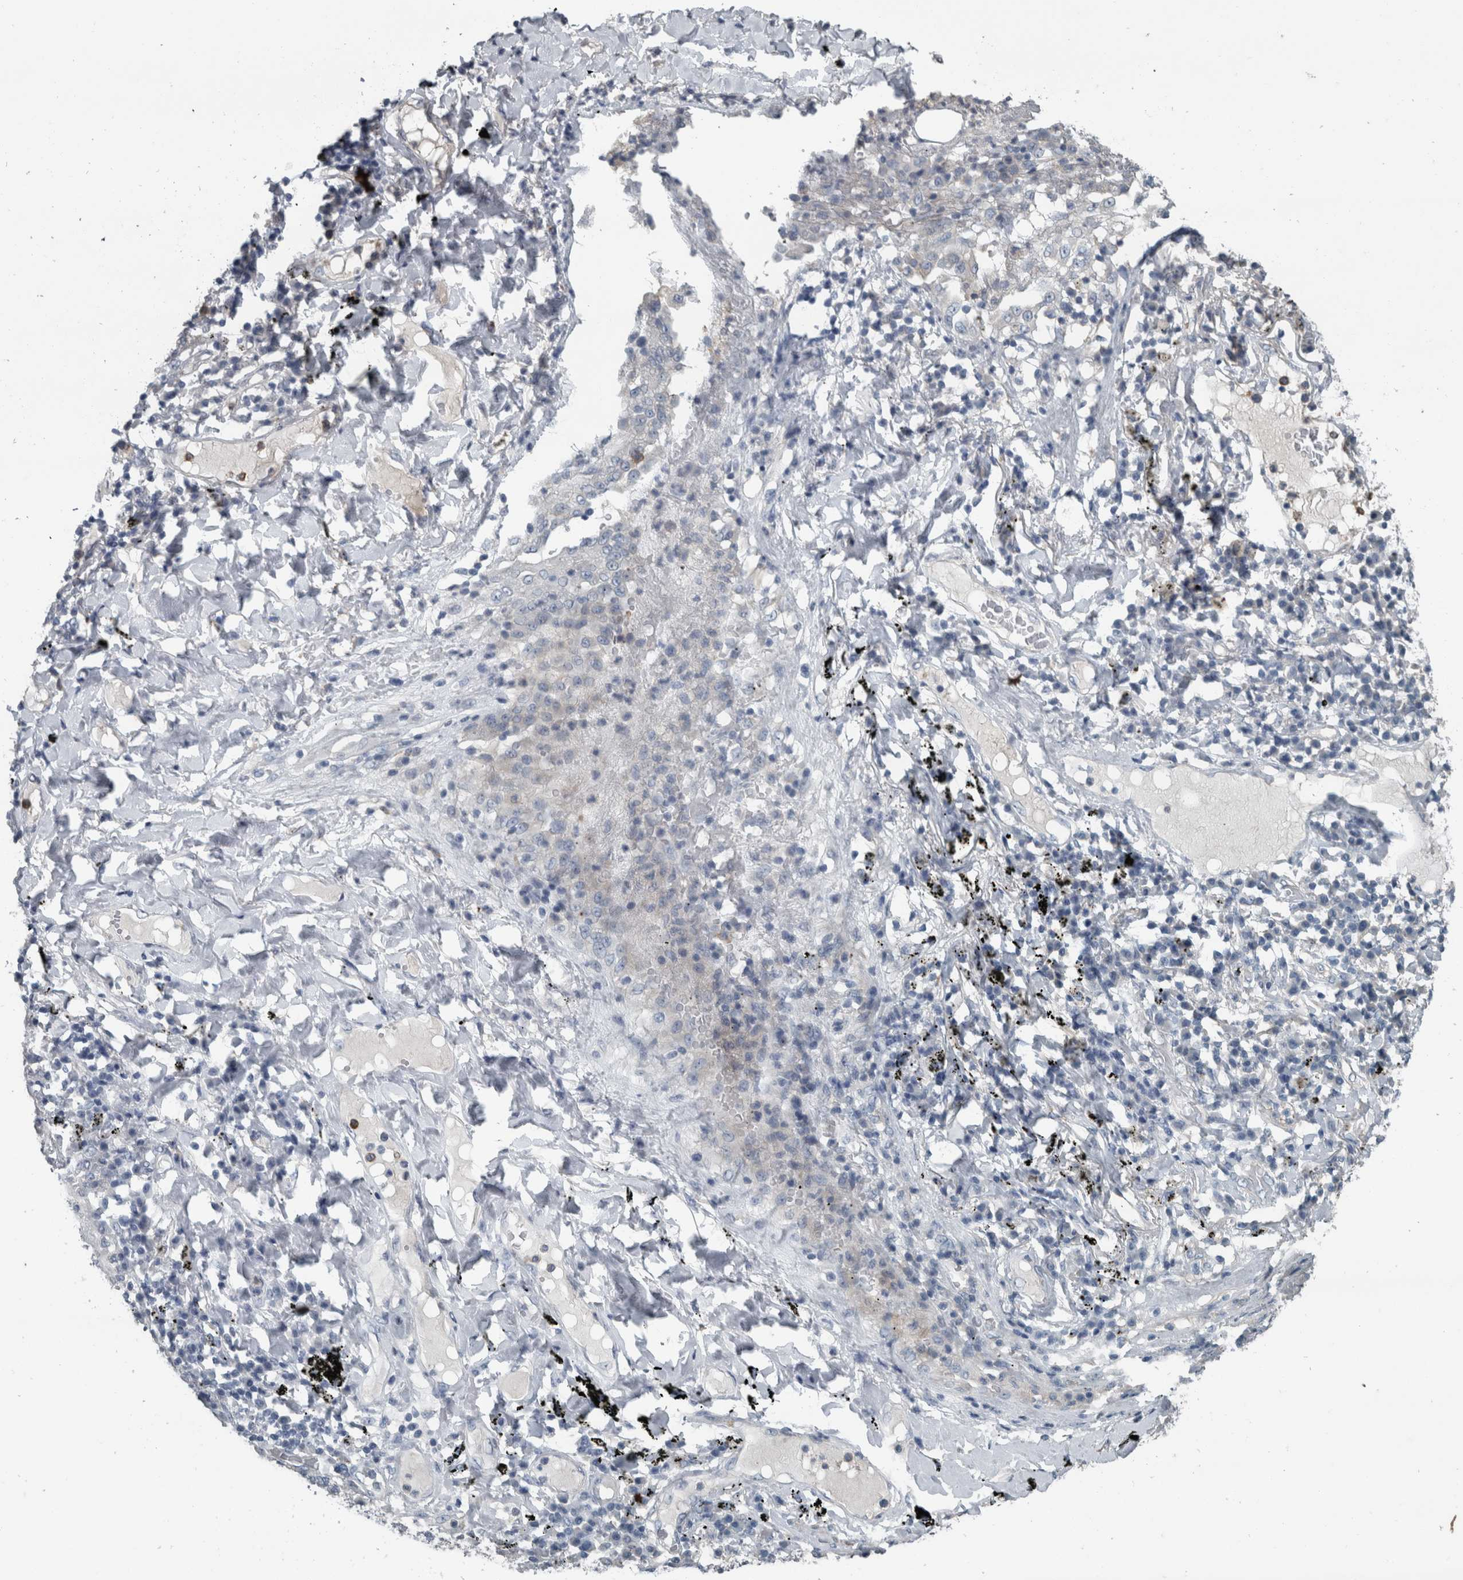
{"staining": {"intensity": "negative", "quantity": "none", "location": "none"}, "tissue": "lung cancer", "cell_type": "Tumor cells", "image_type": "cancer", "snomed": [{"axis": "morphology", "description": "Adenocarcinoma, NOS"}, {"axis": "topography", "description": "Lung"}], "caption": "DAB (3,3'-diaminobenzidine) immunohistochemical staining of human lung cancer reveals no significant expression in tumor cells.", "gene": "EXOC8", "patient": {"sex": "male", "age": 63}}